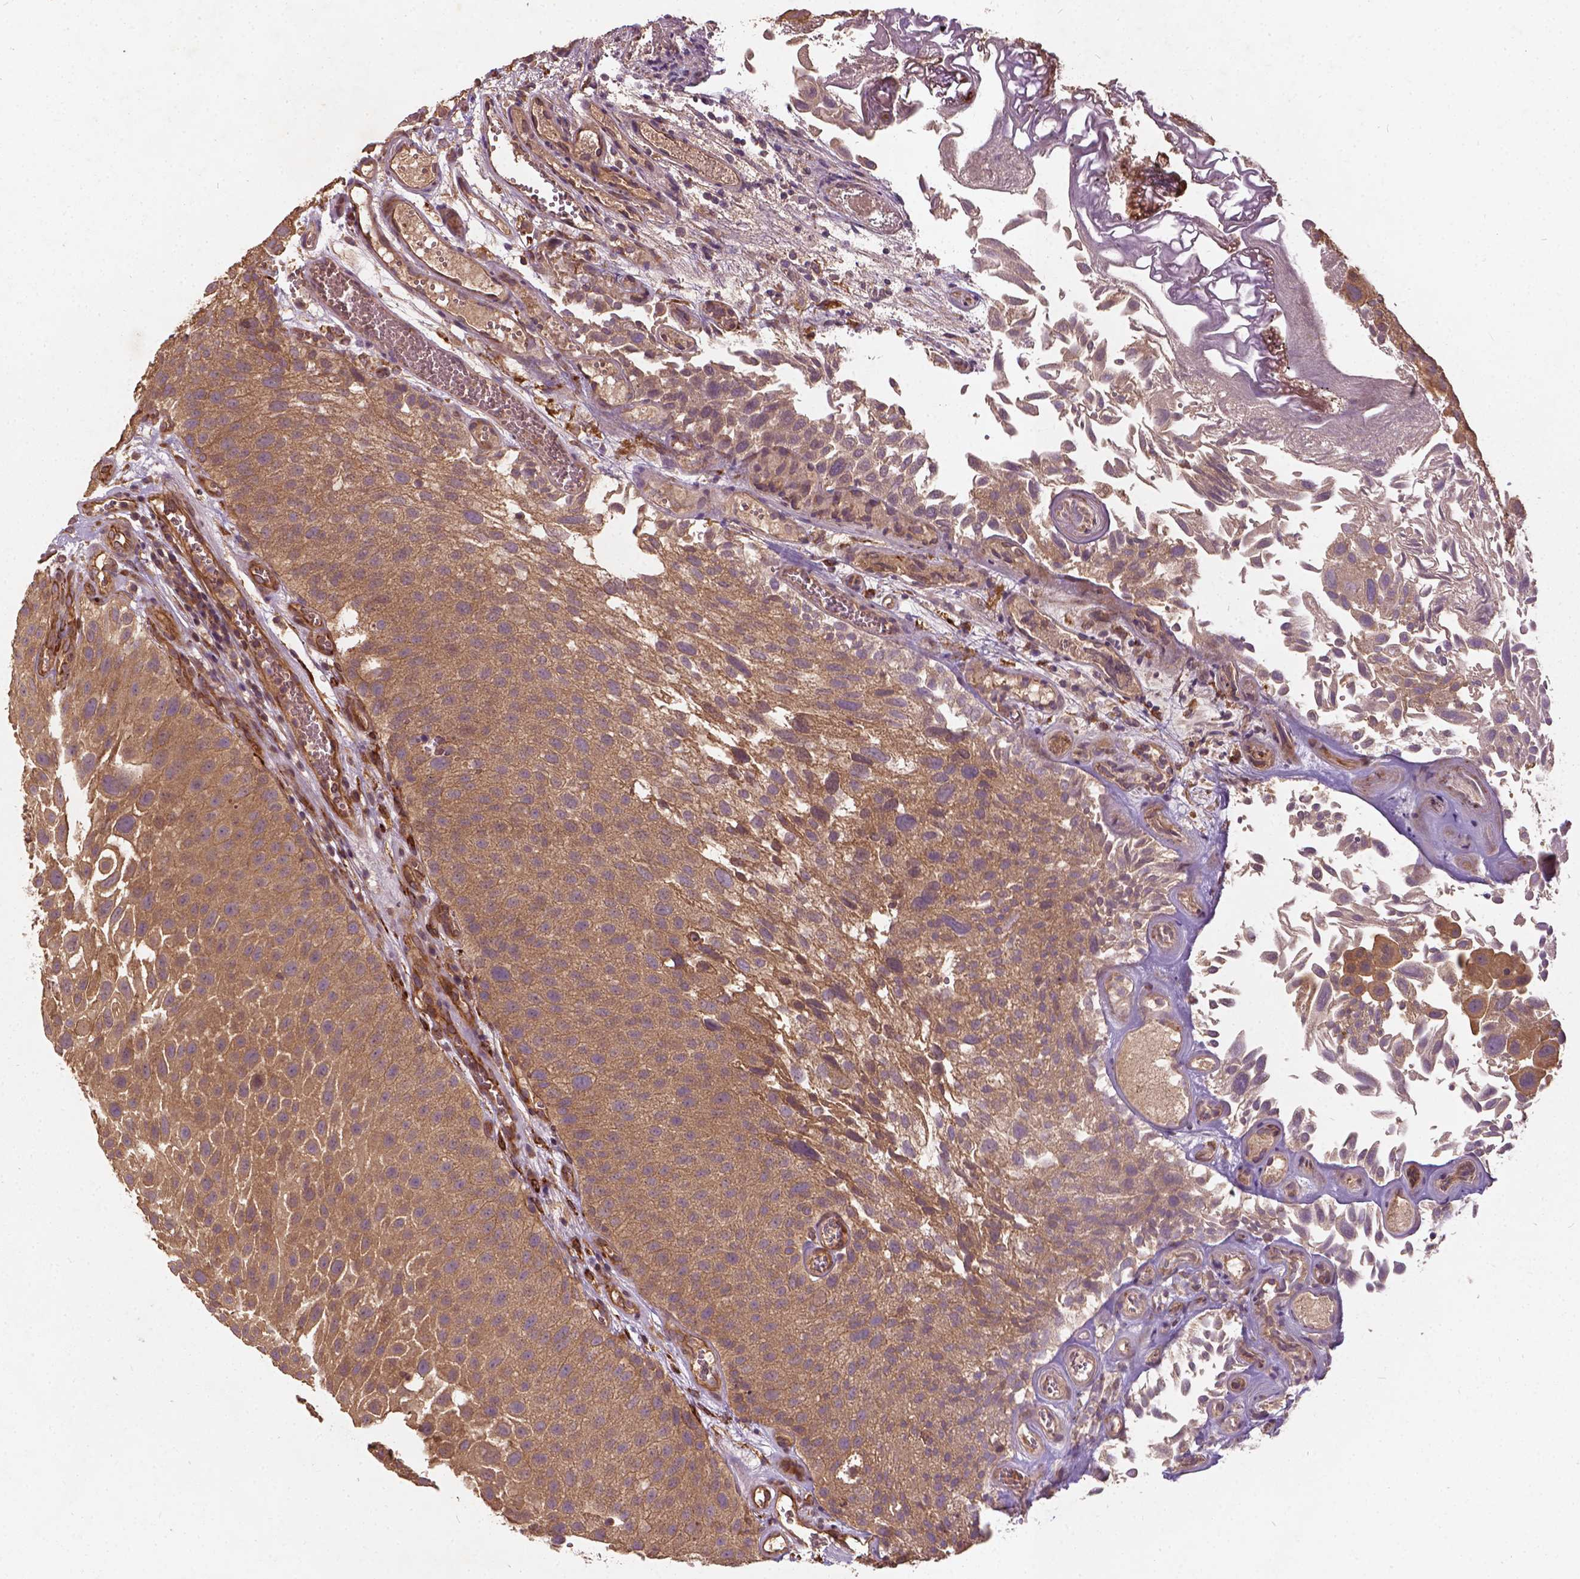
{"staining": {"intensity": "moderate", "quantity": ">75%", "location": "cytoplasmic/membranous"}, "tissue": "urothelial cancer", "cell_type": "Tumor cells", "image_type": "cancer", "snomed": [{"axis": "morphology", "description": "Urothelial carcinoma, Low grade"}, {"axis": "topography", "description": "Urinary bladder"}], "caption": "IHC image of neoplastic tissue: human urothelial cancer stained using immunohistochemistry demonstrates medium levels of moderate protein expression localized specifically in the cytoplasmic/membranous of tumor cells, appearing as a cytoplasmic/membranous brown color.", "gene": "UBXN2A", "patient": {"sex": "male", "age": 72}}